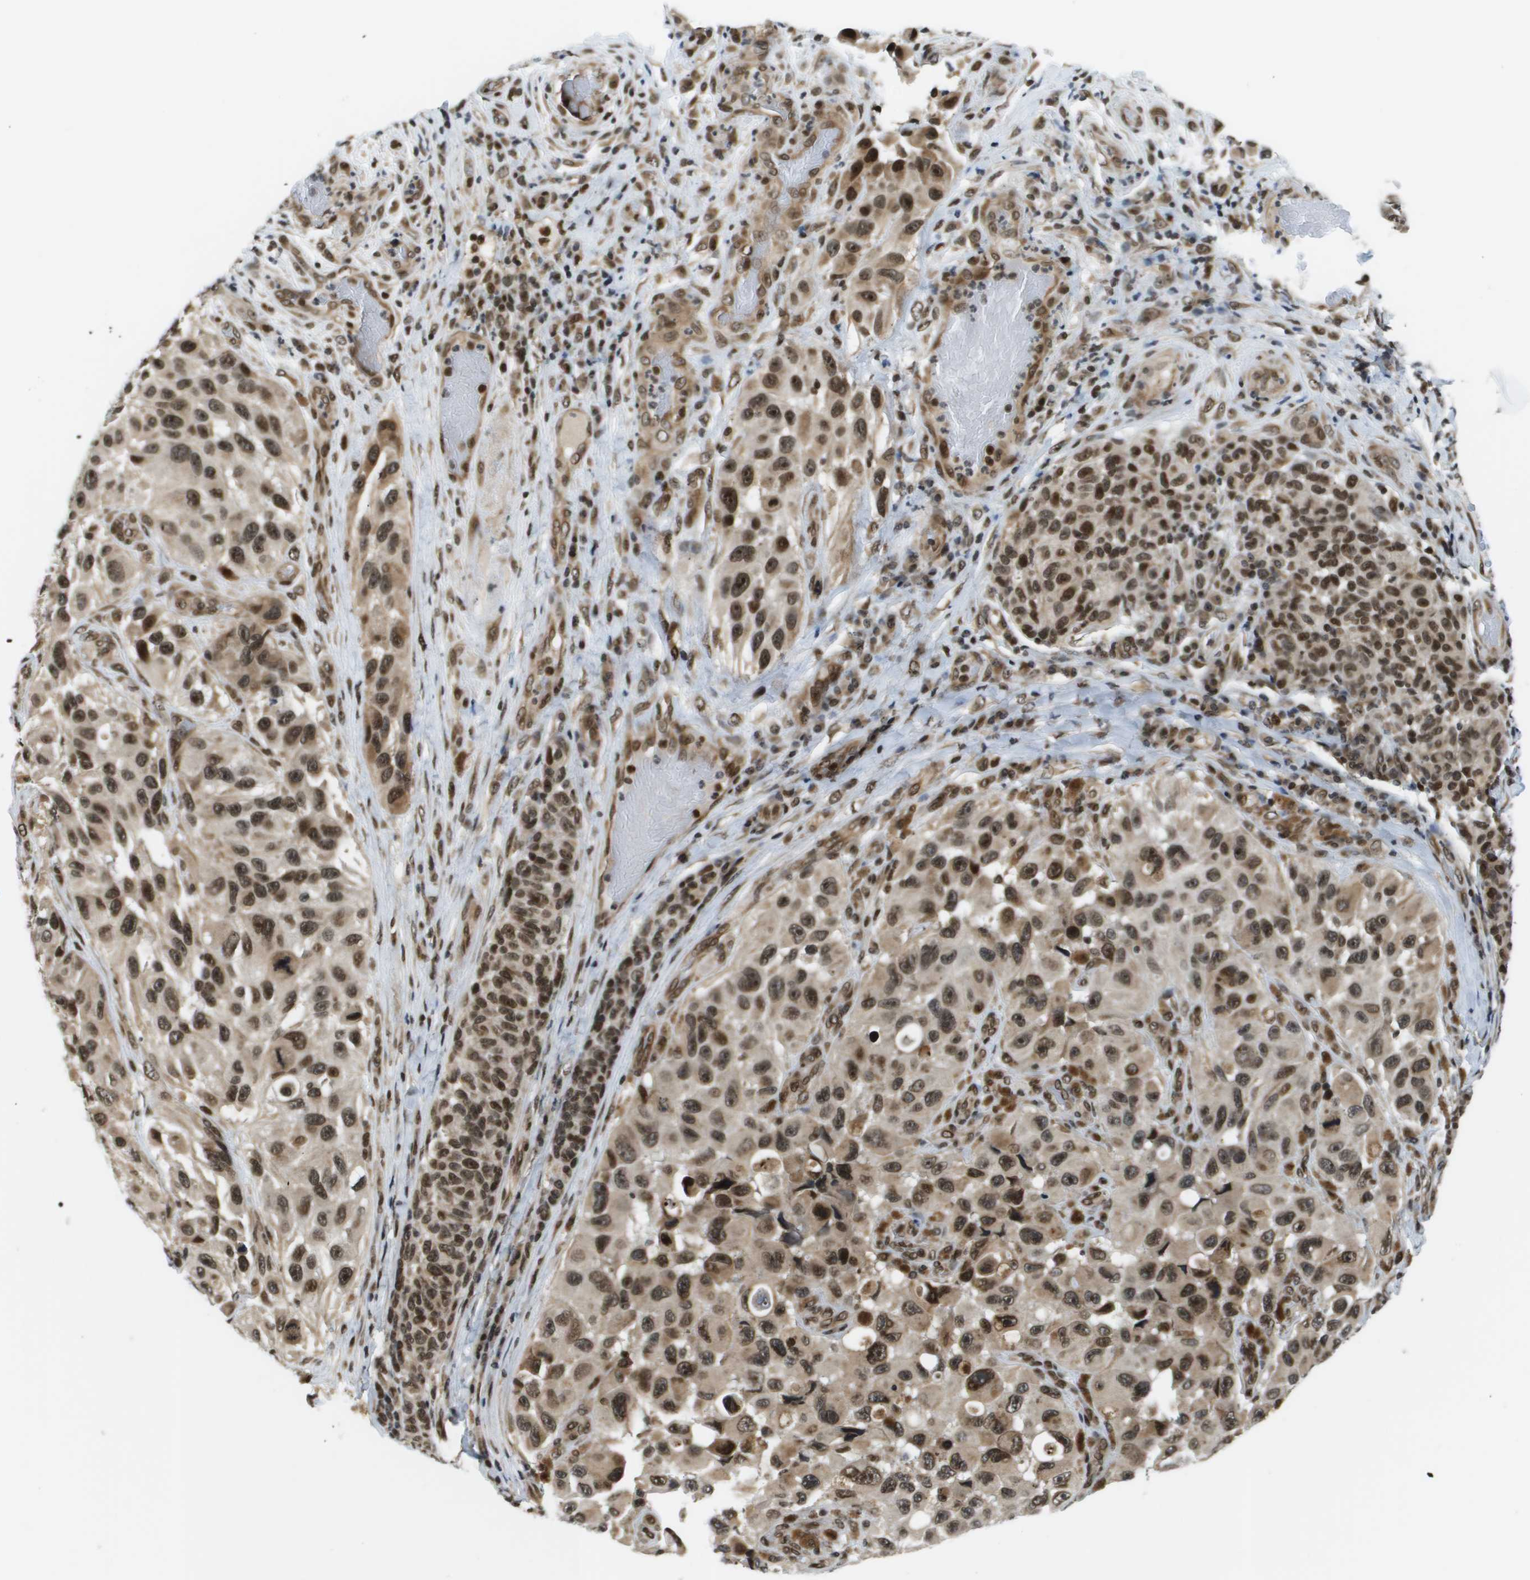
{"staining": {"intensity": "moderate", "quantity": ">75%", "location": "nuclear"}, "tissue": "melanoma", "cell_type": "Tumor cells", "image_type": "cancer", "snomed": [{"axis": "morphology", "description": "Malignant melanoma, NOS"}, {"axis": "topography", "description": "Skin"}], "caption": "A micrograph of melanoma stained for a protein exhibits moderate nuclear brown staining in tumor cells. (Stains: DAB (3,3'-diaminobenzidine) in brown, nuclei in blue, Microscopy: brightfield microscopy at high magnification).", "gene": "RECQL4", "patient": {"sex": "female", "age": 73}}